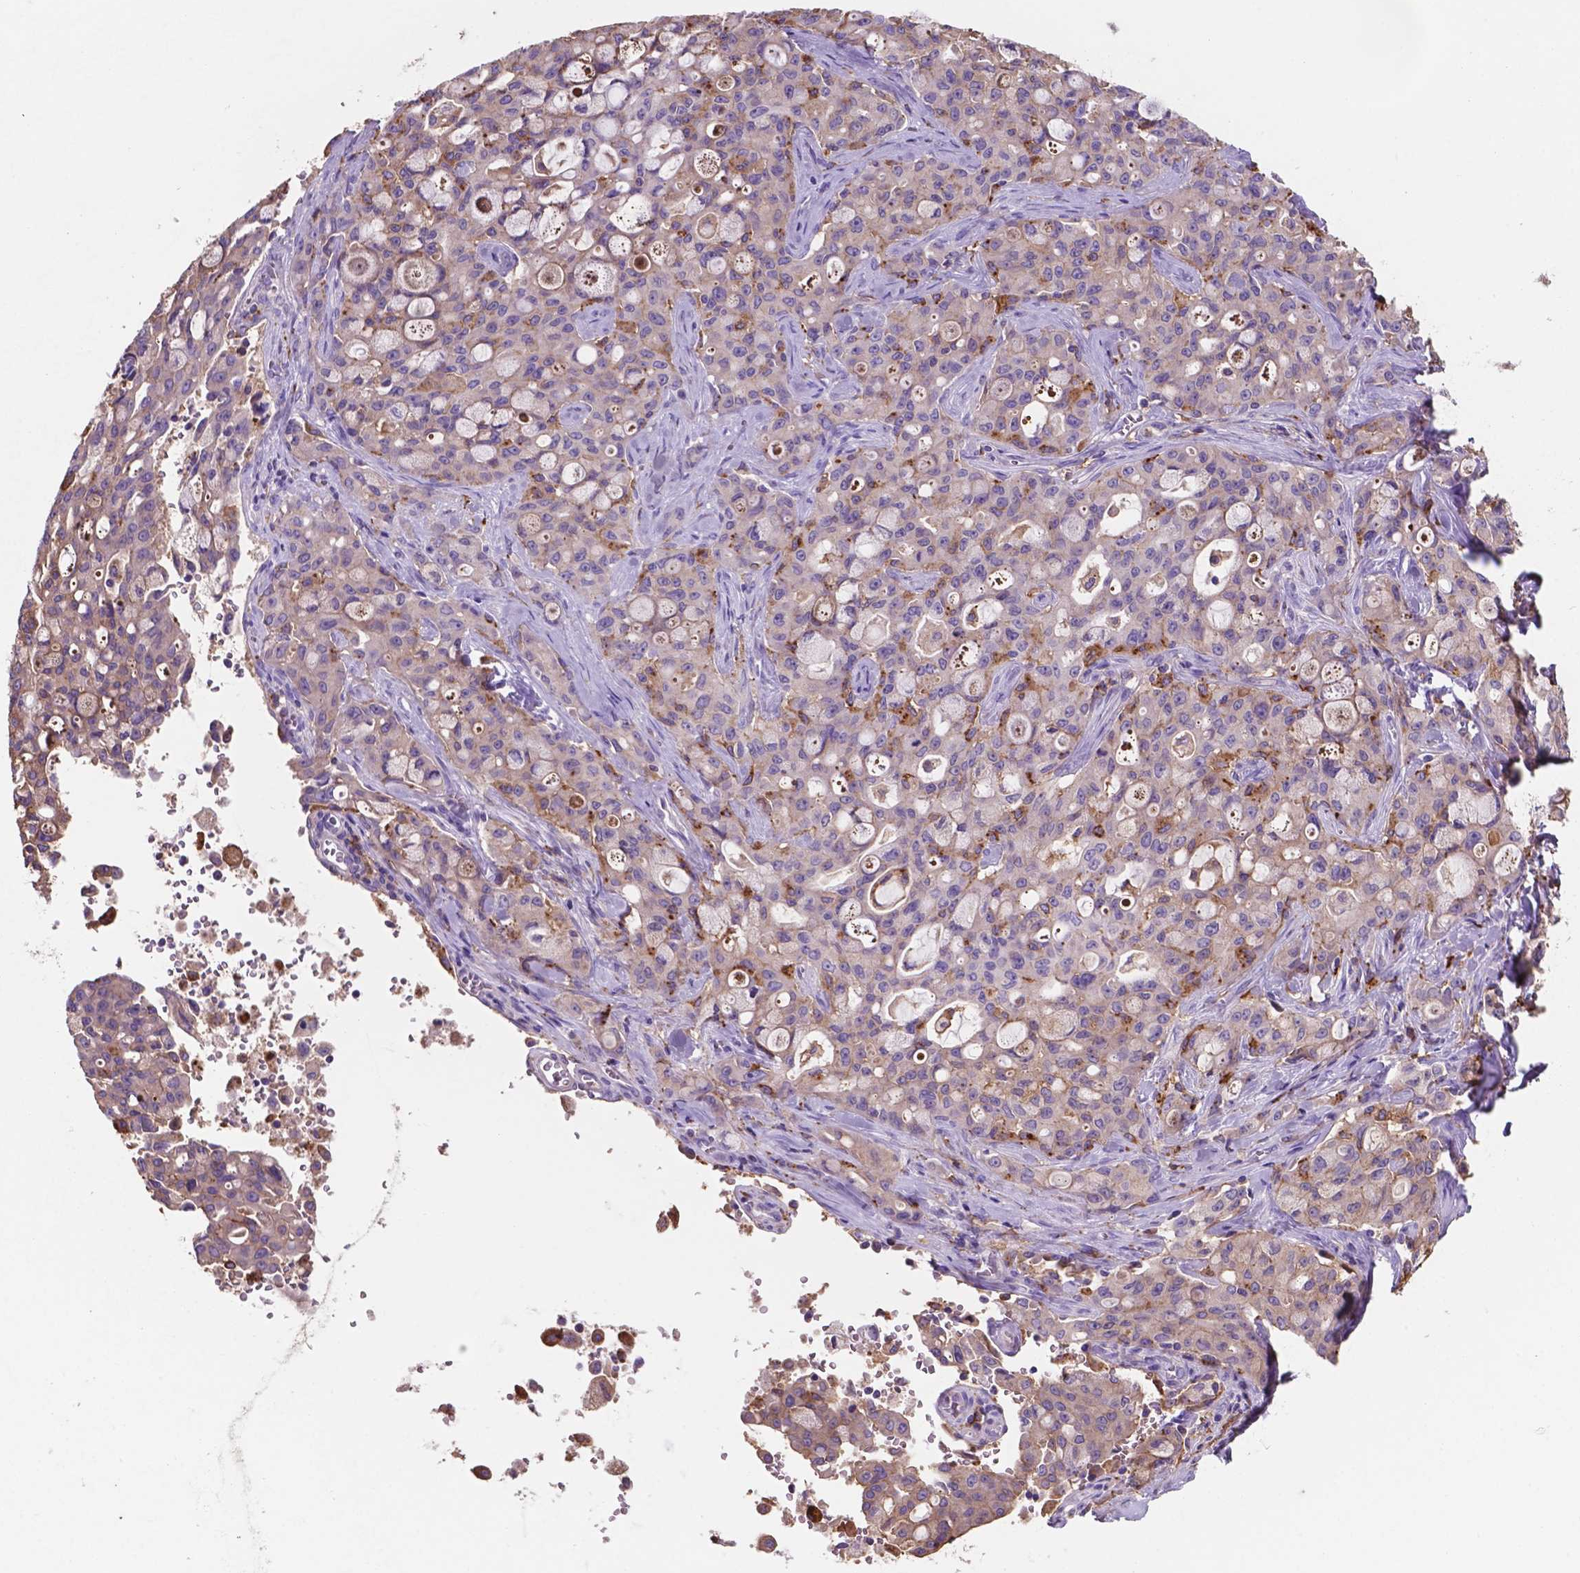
{"staining": {"intensity": "weak", "quantity": "<25%", "location": "cytoplasmic/membranous"}, "tissue": "lung cancer", "cell_type": "Tumor cells", "image_type": "cancer", "snomed": [{"axis": "morphology", "description": "Adenocarcinoma, NOS"}, {"axis": "topography", "description": "Lung"}], "caption": "Human adenocarcinoma (lung) stained for a protein using IHC shows no staining in tumor cells.", "gene": "MKRN2OS", "patient": {"sex": "female", "age": 44}}